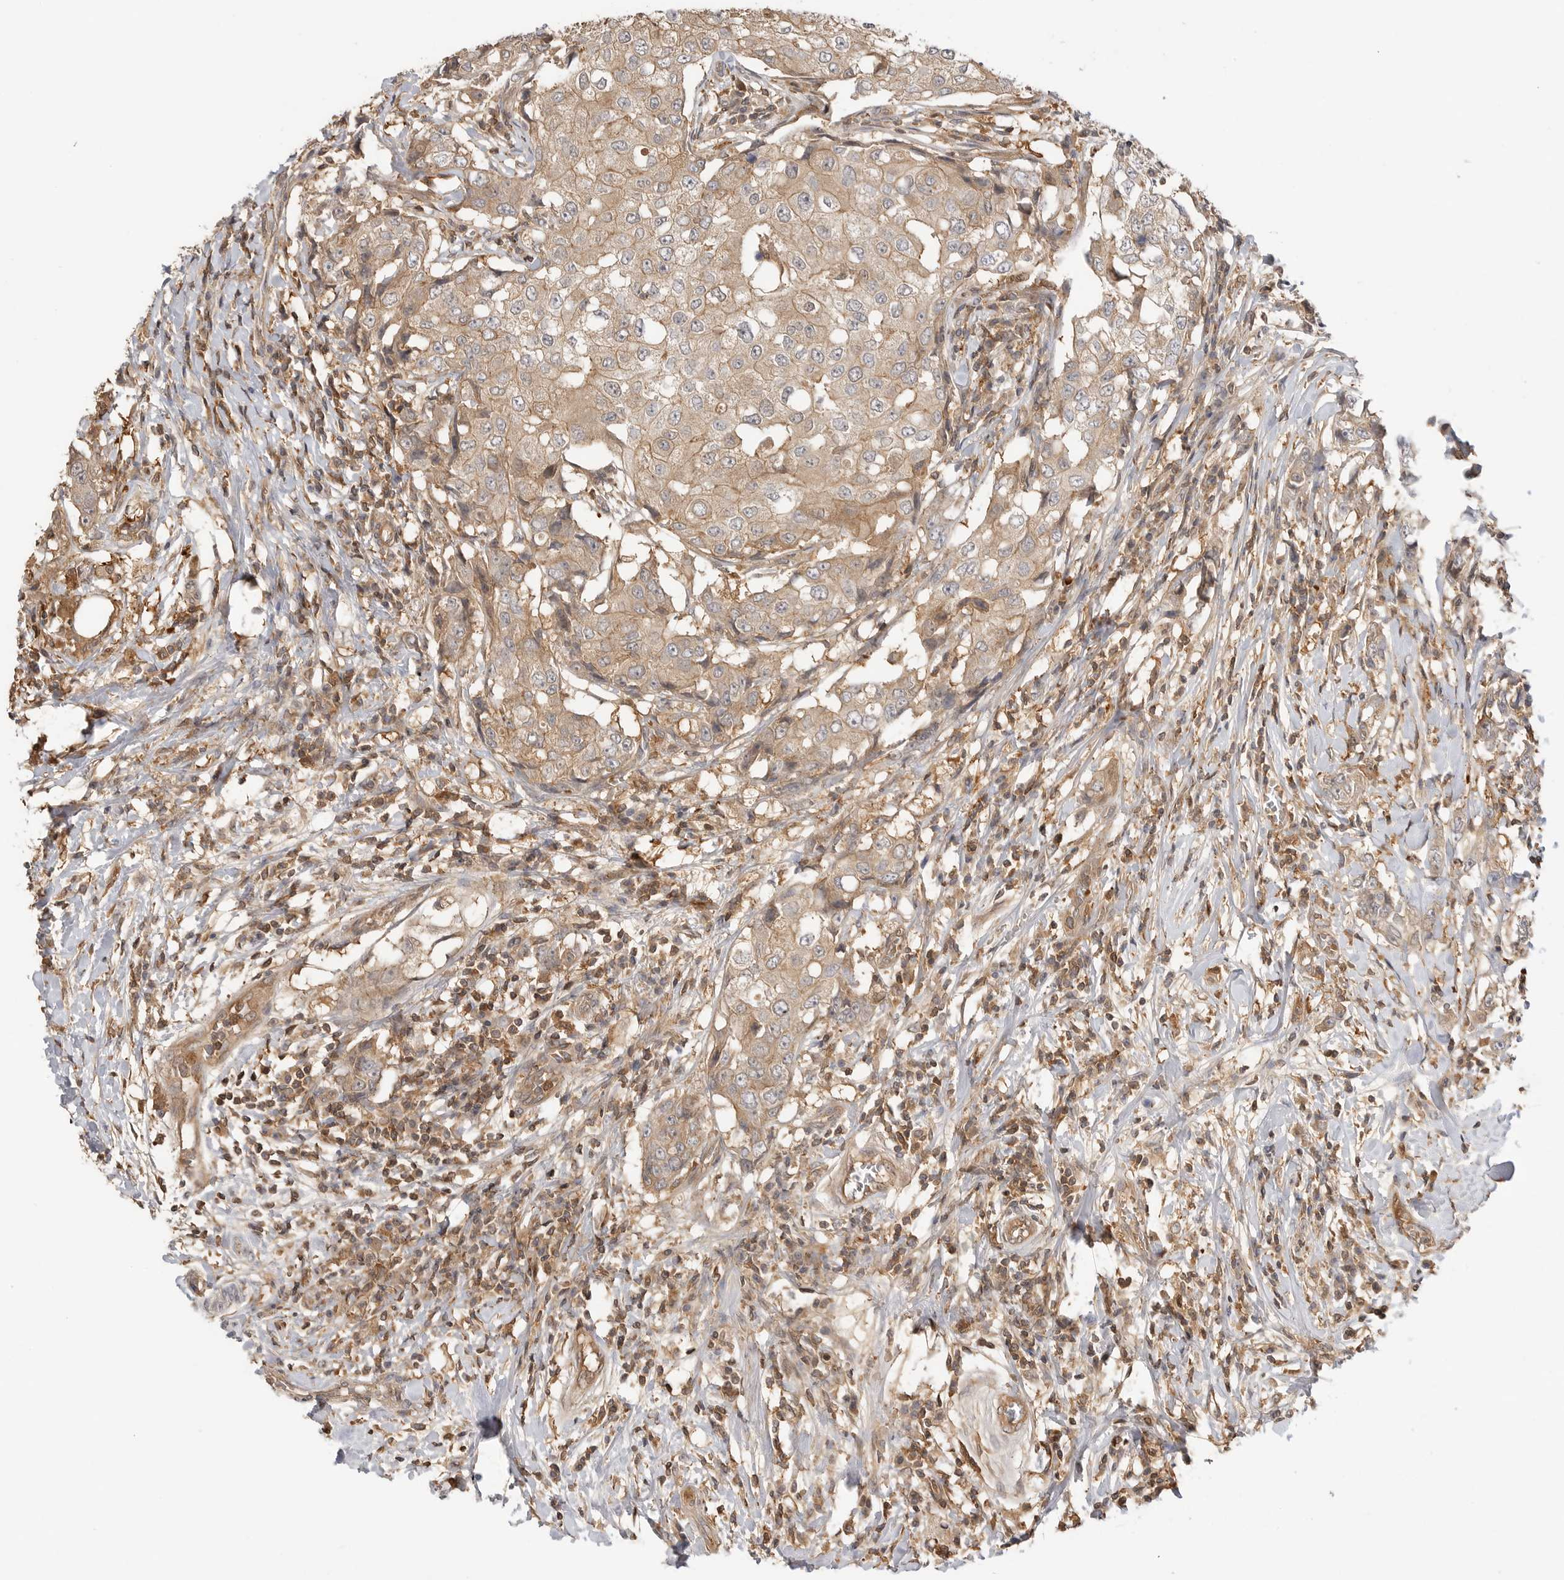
{"staining": {"intensity": "weak", "quantity": ">75%", "location": "cytoplasmic/membranous"}, "tissue": "breast cancer", "cell_type": "Tumor cells", "image_type": "cancer", "snomed": [{"axis": "morphology", "description": "Duct carcinoma"}, {"axis": "topography", "description": "Breast"}], "caption": "A histopathology image of breast cancer stained for a protein displays weak cytoplasmic/membranous brown staining in tumor cells.", "gene": "CLDN12", "patient": {"sex": "female", "age": 27}}